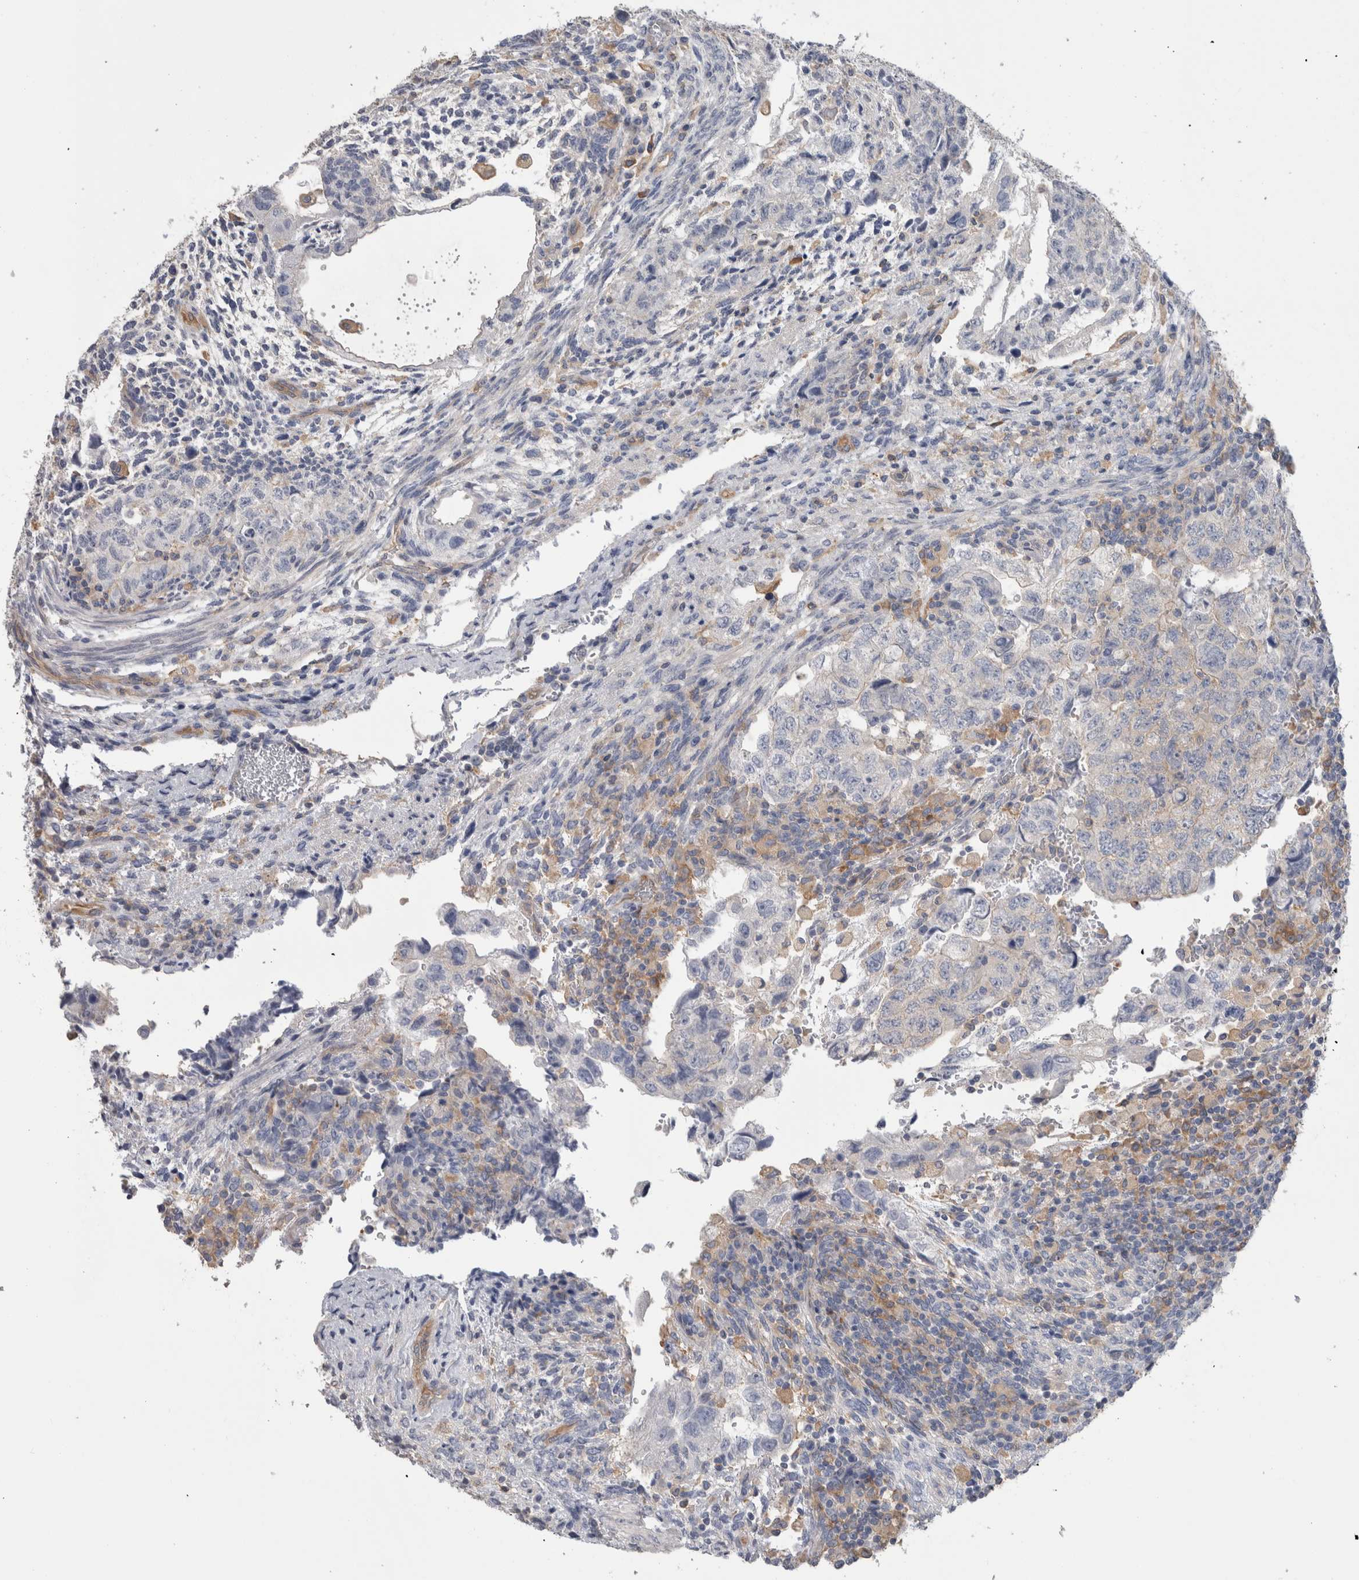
{"staining": {"intensity": "negative", "quantity": "none", "location": "none"}, "tissue": "testis cancer", "cell_type": "Tumor cells", "image_type": "cancer", "snomed": [{"axis": "morphology", "description": "Normal tissue, NOS"}, {"axis": "morphology", "description": "Carcinoma, Embryonal, NOS"}, {"axis": "topography", "description": "Testis"}], "caption": "Protein analysis of testis cancer (embryonal carcinoma) reveals no significant staining in tumor cells.", "gene": "SCRN1", "patient": {"sex": "male", "age": 36}}